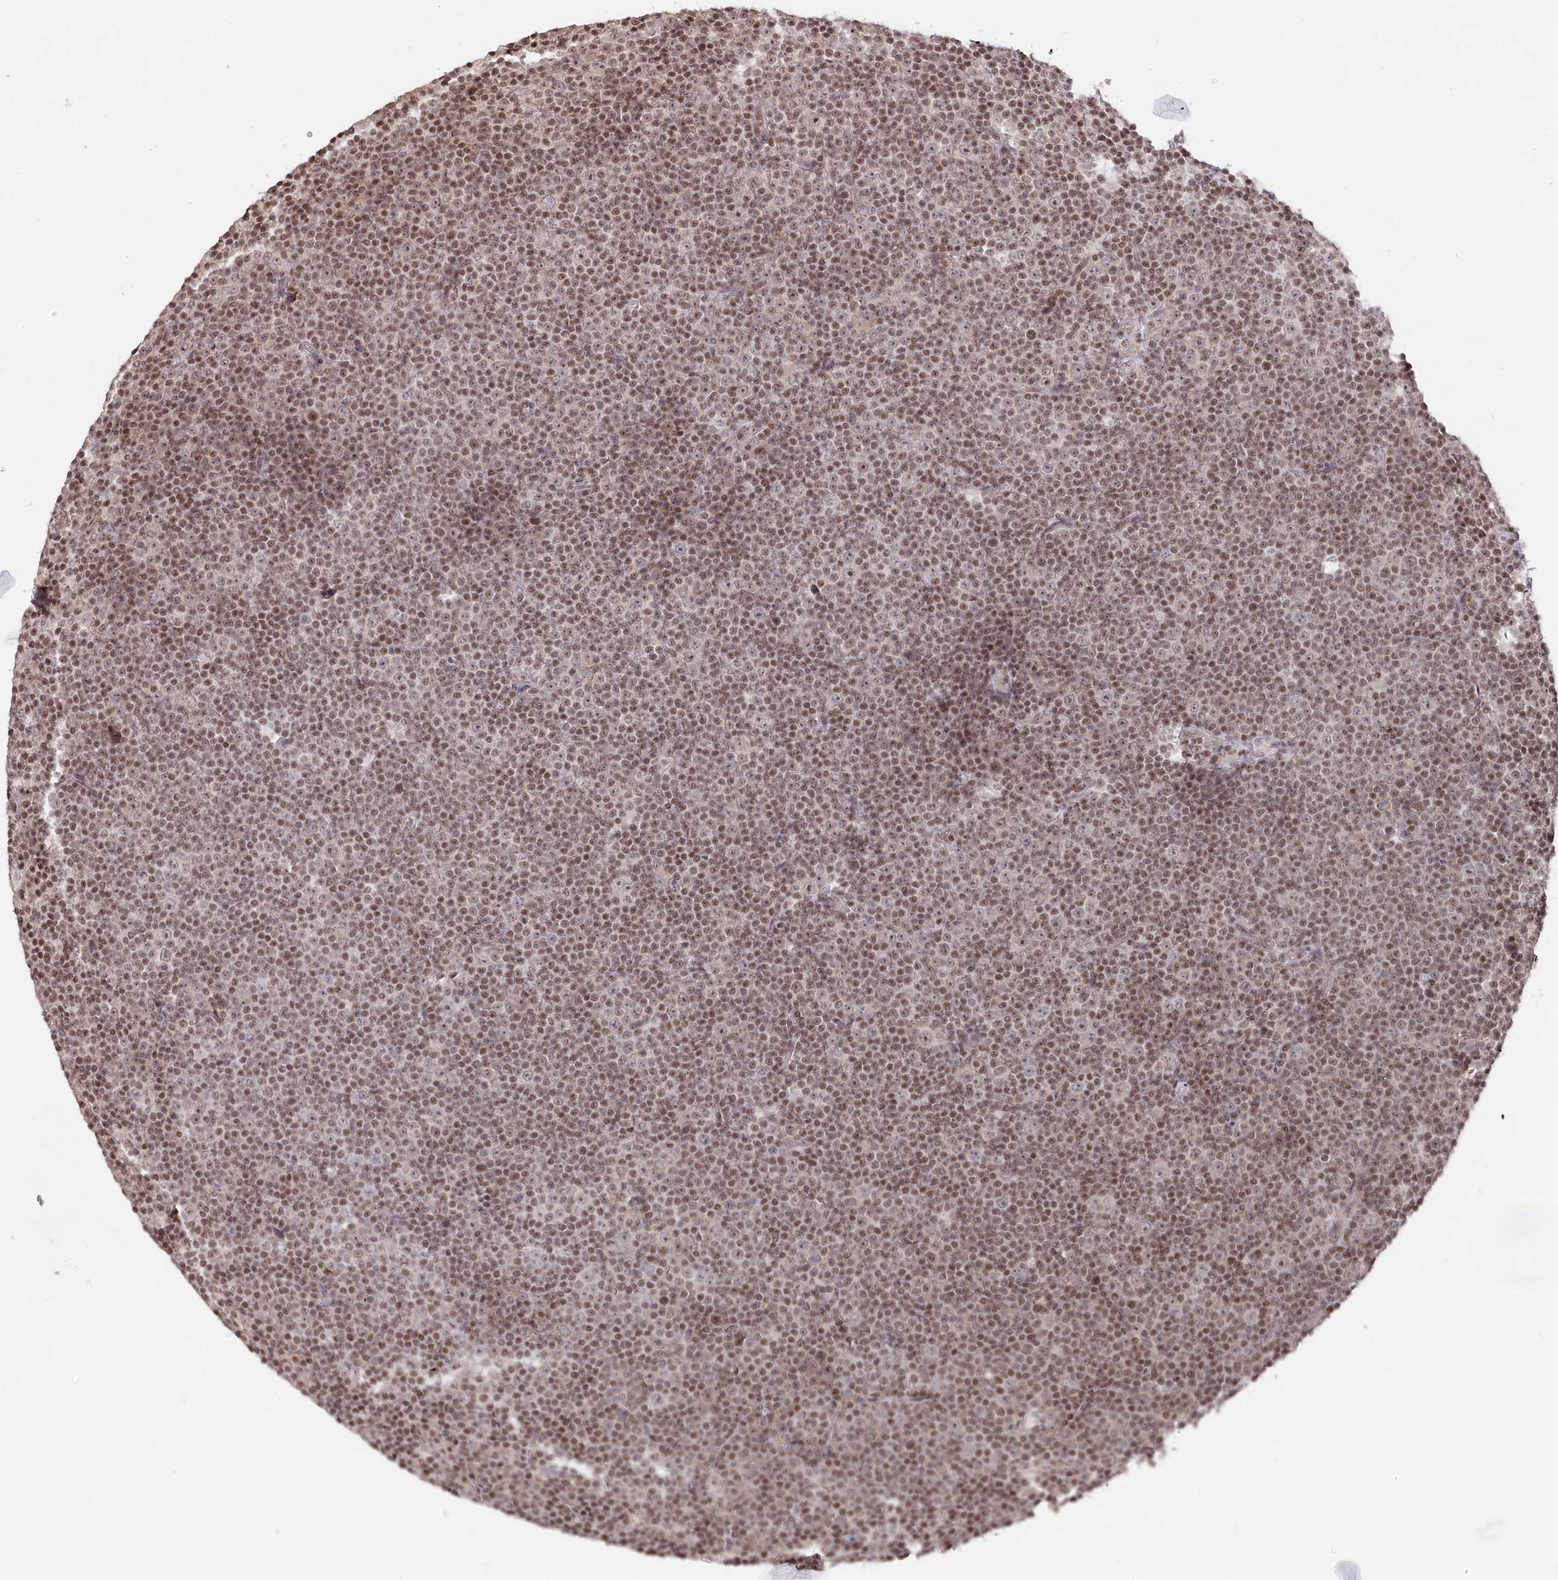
{"staining": {"intensity": "moderate", "quantity": ">75%", "location": "nuclear"}, "tissue": "lymphoma", "cell_type": "Tumor cells", "image_type": "cancer", "snomed": [{"axis": "morphology", "description": "Malignant lymphoma, non-Hodgkin's type, Low grade"}, {"axis": "topography", "description": "Lymph node"}], "caption": "Immunohistochemical staining of human lymphoma demonstrates medium levels of moderate nuclear expression in approximately >75% of tumor cells.", "gene": "CGGBP1", "patient": {"sex": "female", "age": 67}}